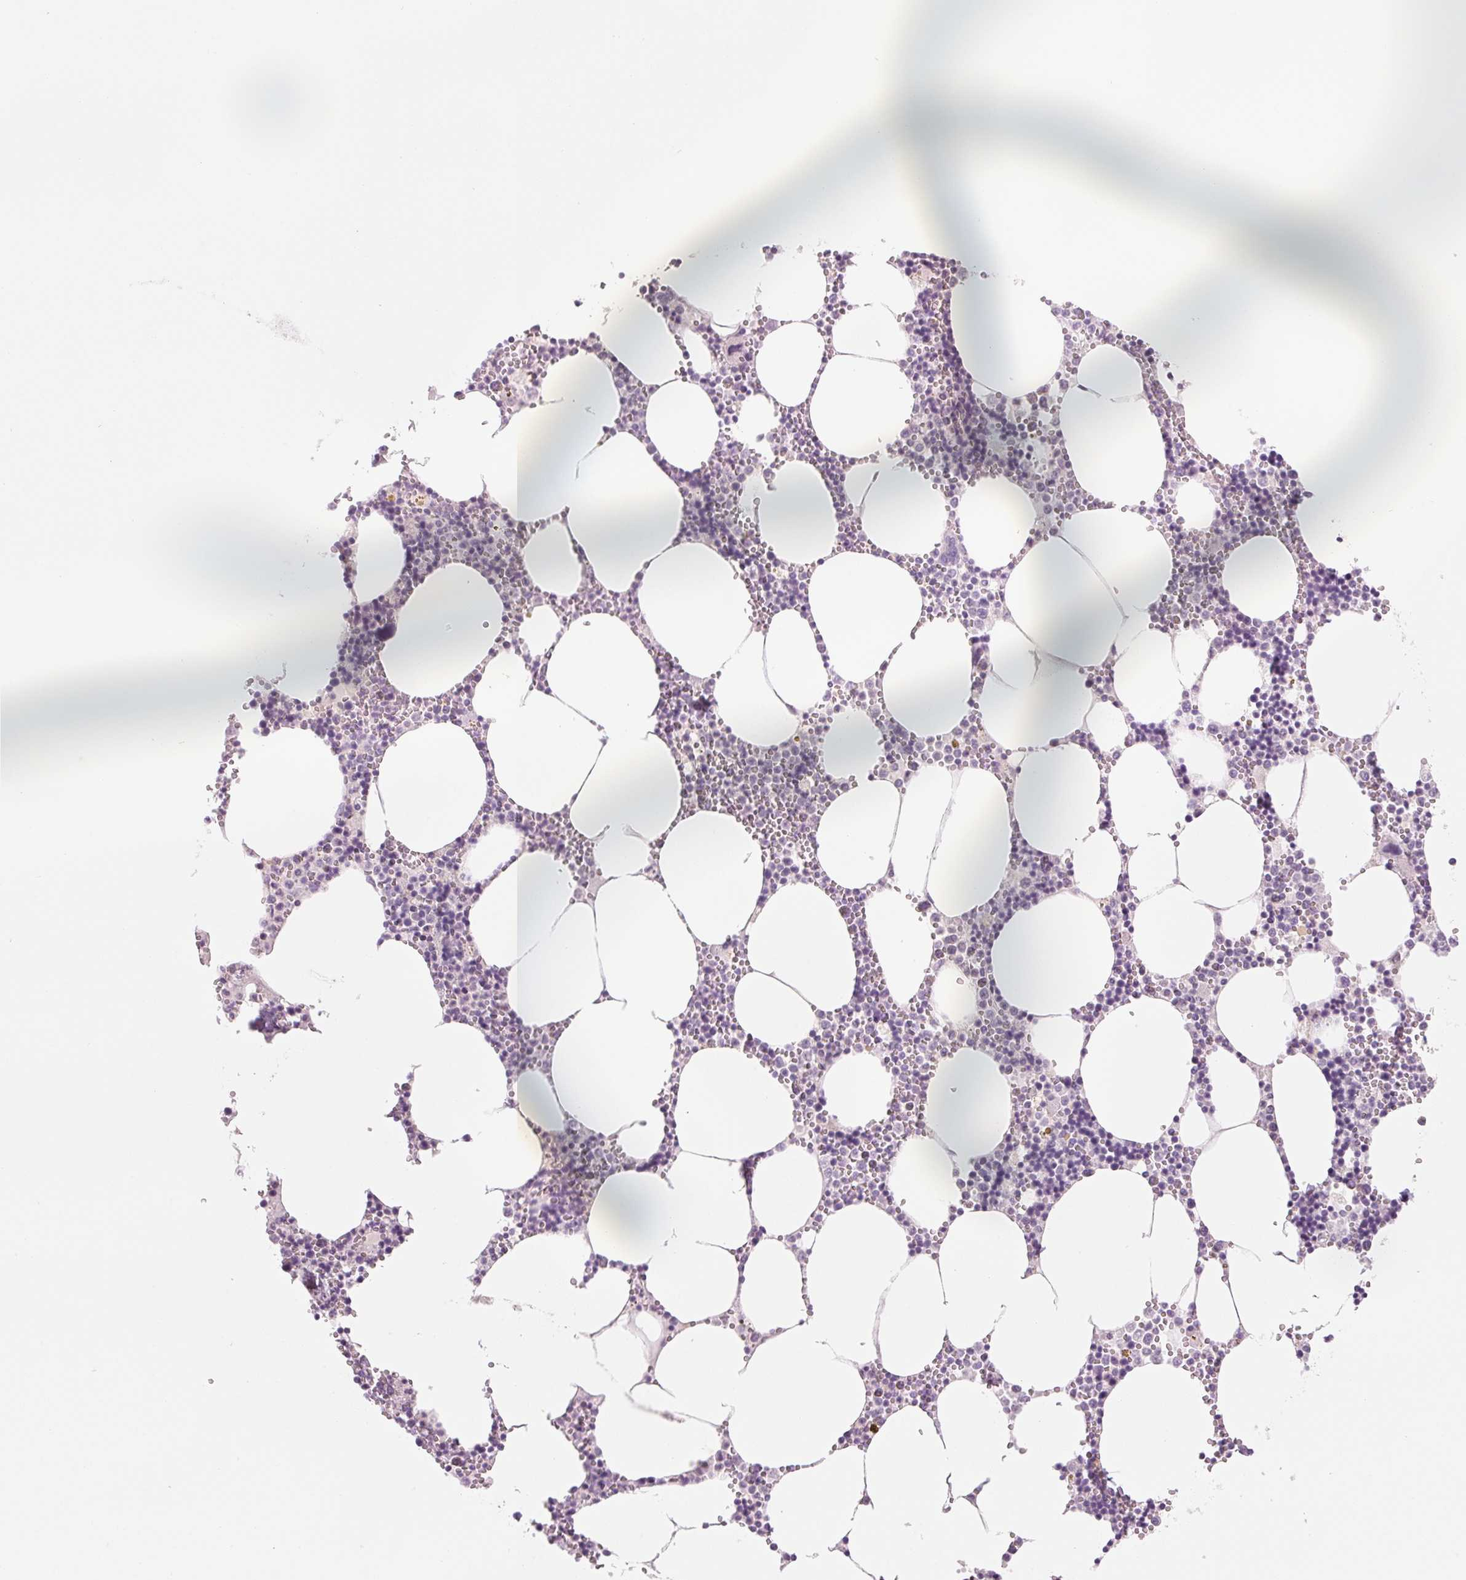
{"staining": {"intensity": "negative", "quantity": "none", "location": "none"}, "tissue": "bone marrow", "cell_type": "Hematopoietic cells", "image_type": "normal", "snomed": [{"axis": "morphology", "description": "Normal tissue, NOS"}, {"axis": "topography", "description": "Bone marrow"}], "caption": "Bone marrow stained for a protein using immunohistochemistry exhibits no positivity hematopoietic cells.", "gene": "CCDC168", "patient": {"sex": "male", "age": 54}}